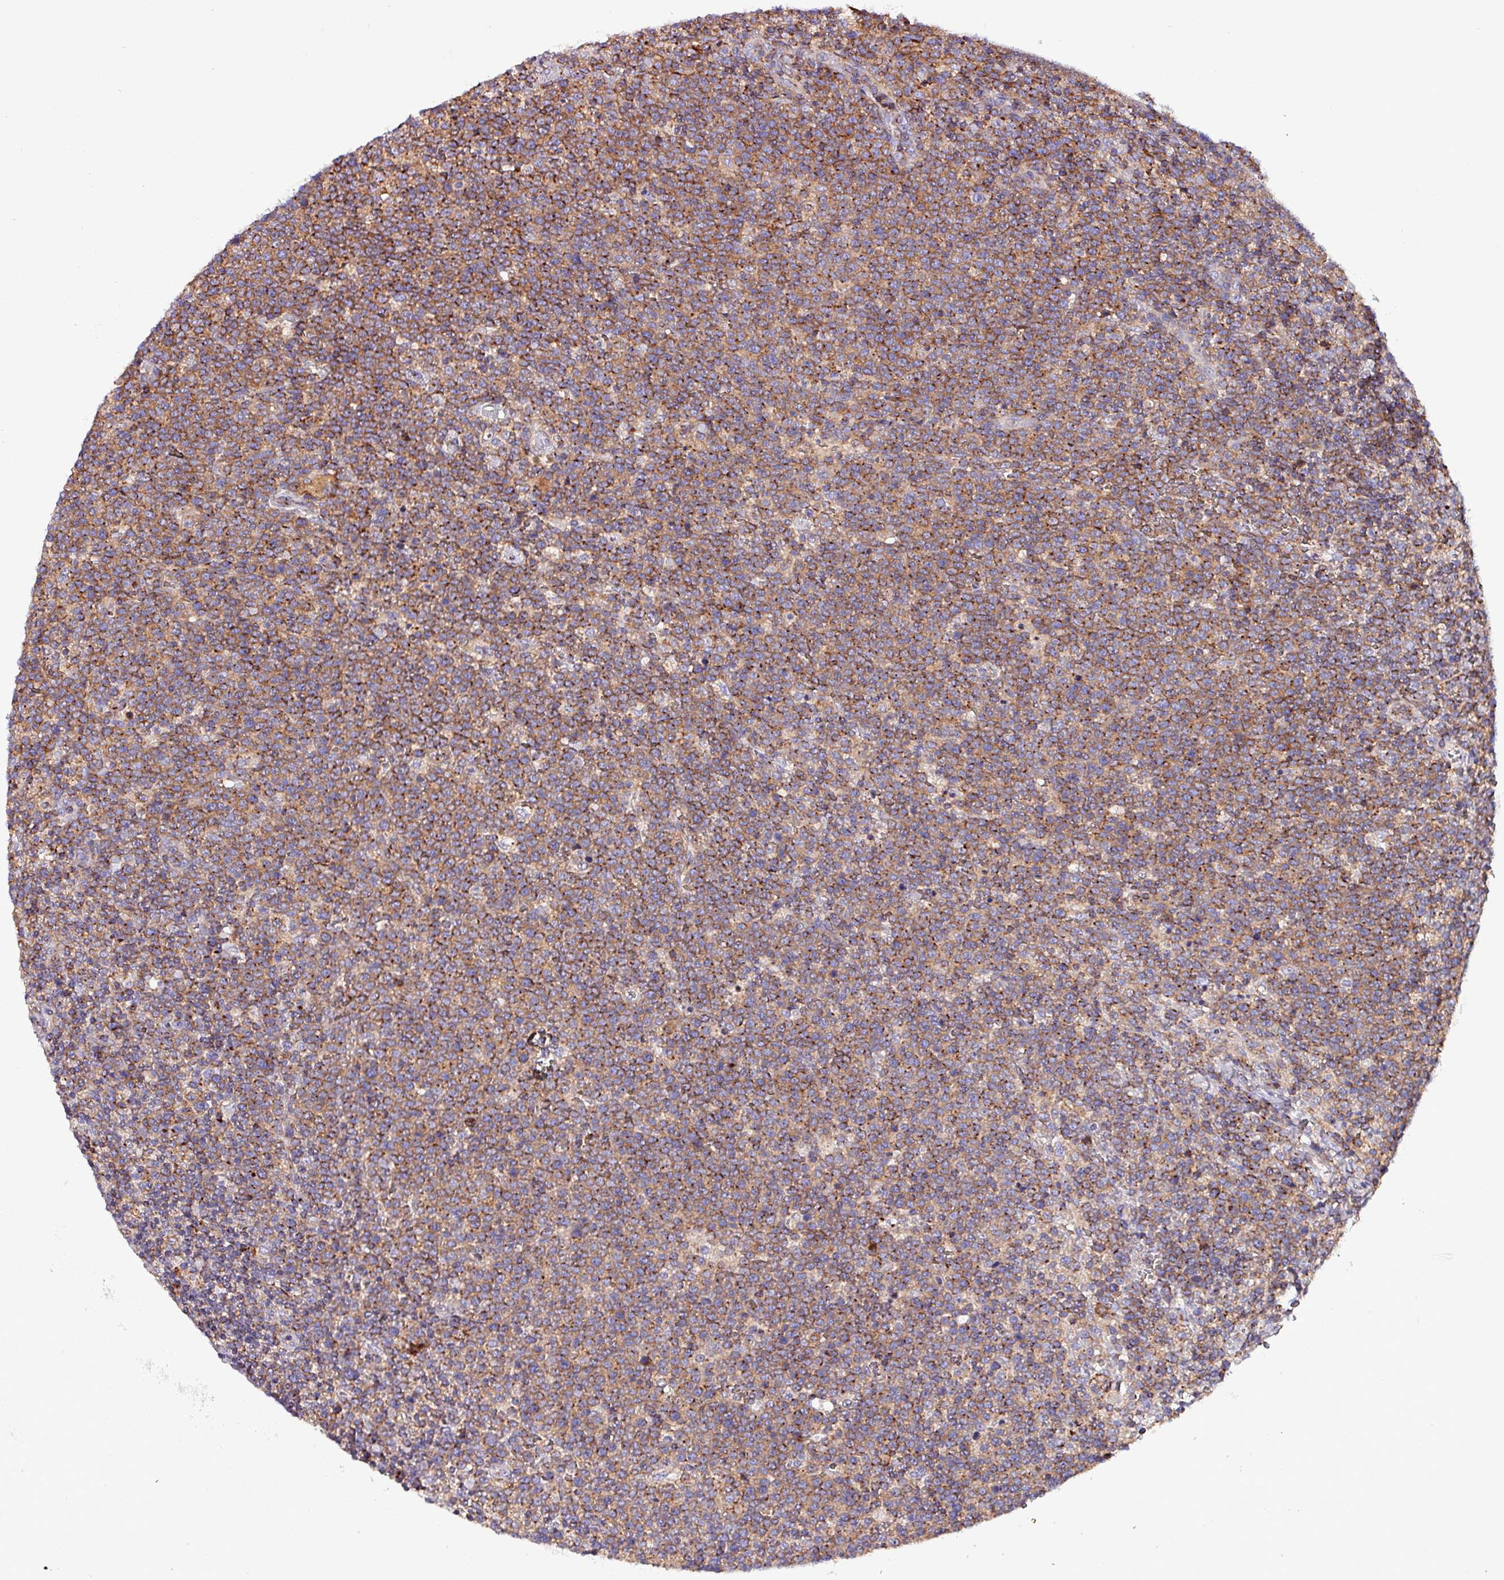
{"staining": {"intensity": "moderate", "quantity": ">75%", "location": "cytoplasmic/membranous"}, "tissue": "lymphoma", "cell_type": "Tumor cells", "image_type": "cancer", "snomed": [{"axis": "morphology", "description": "Malignant lymphoma, non-Hodgkin's type, High grade"}, {"axis": "topography", "description": "Lymph node"}], "caption": "This image demonstrates immunohistochemistry (IHC) staining of human malignant lymphoma, non-Hodgkin's type (high-grade), with medium moderate cytoplasmic/membranous expression in approximately >75% of tumor cells.", "gene": "VAMP4", "patient": {"sex": "male", "age": 61}}